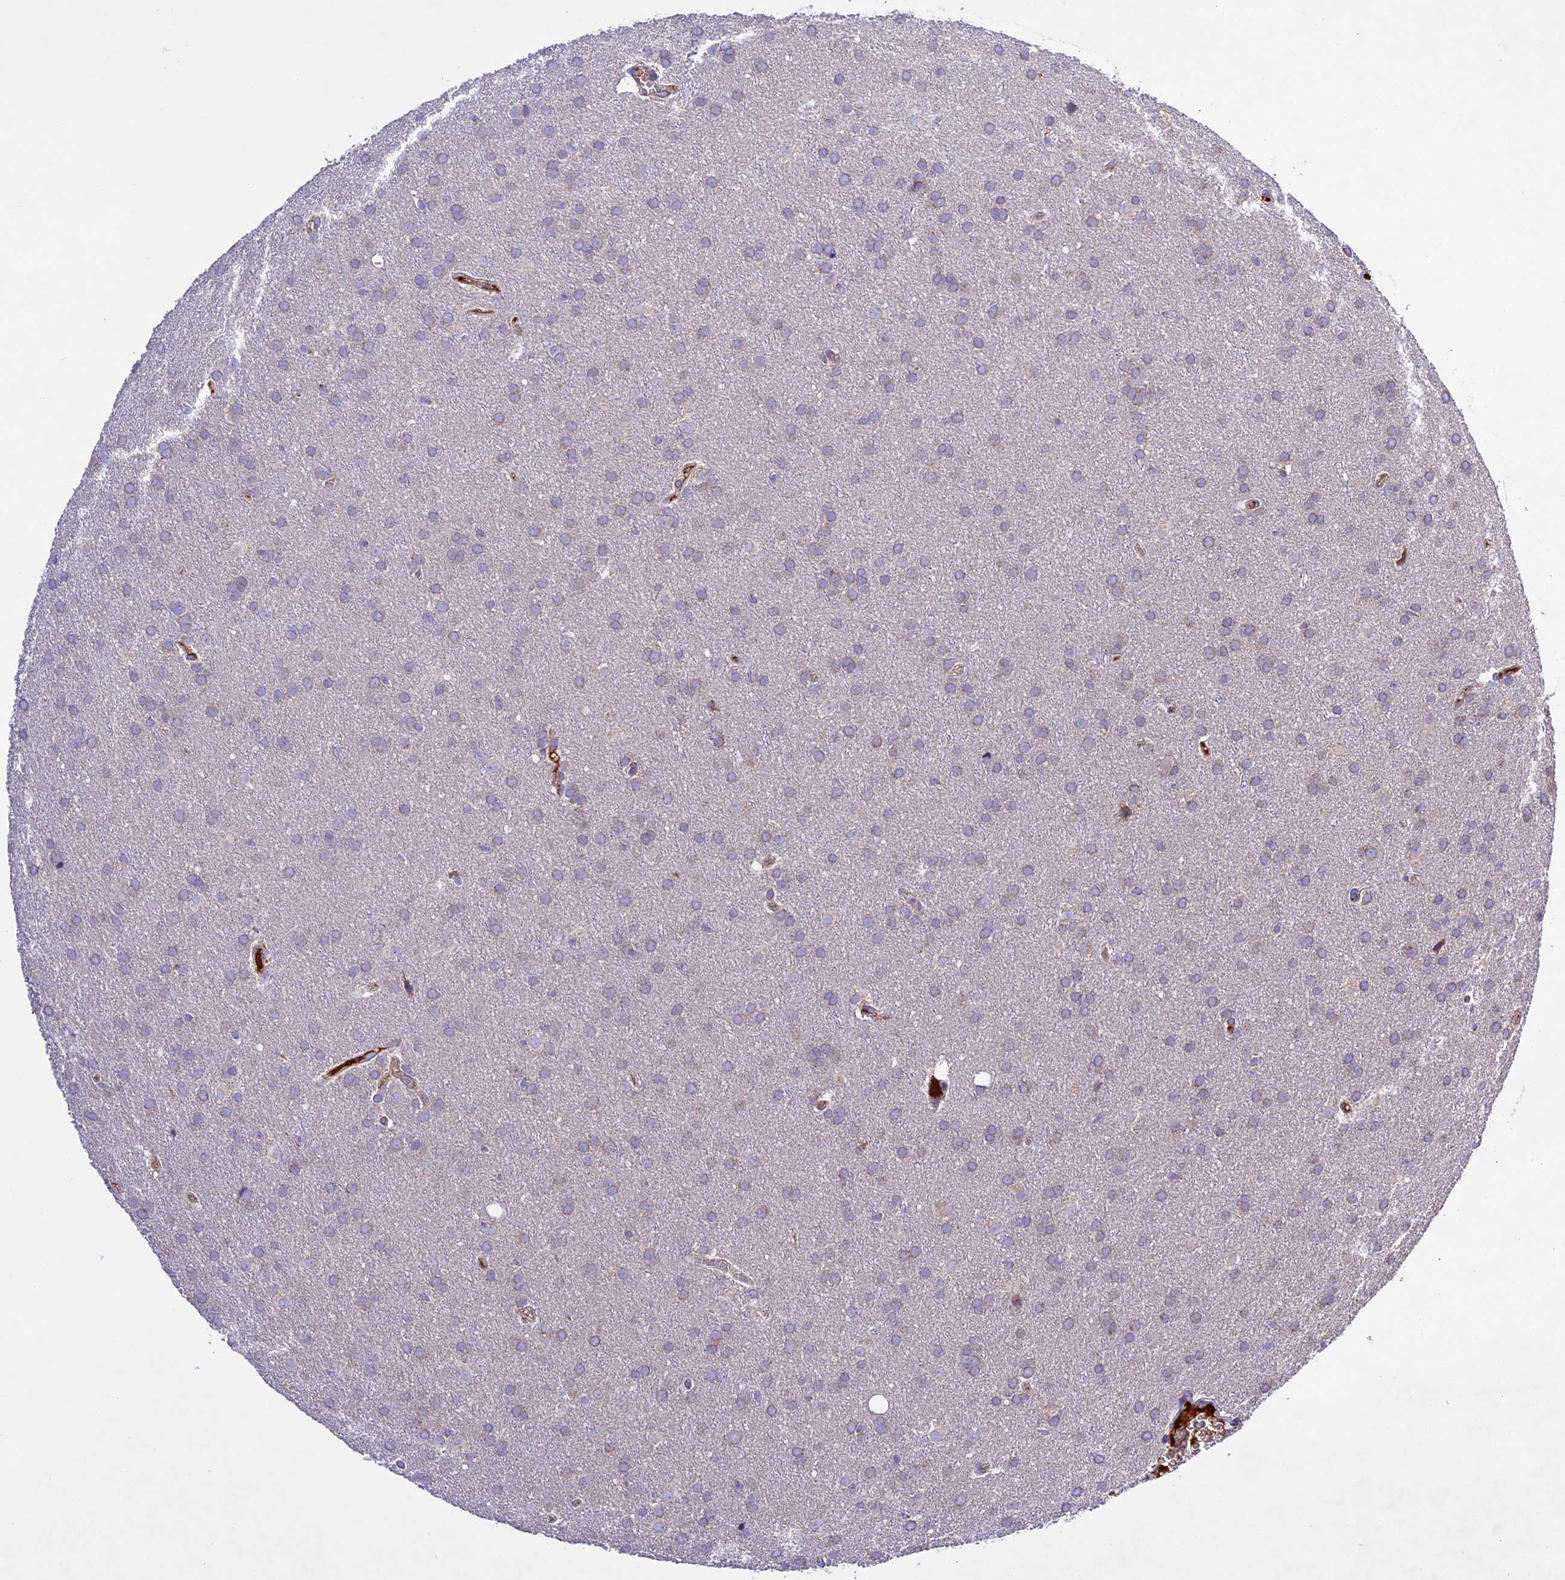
{"staining": {"intensity": "negative", "quantity": "none", "location": "none"}, "tissue": "glioma", "cell_type": "Tumor cells", "image_type": "cancer", "snomed": [{"axis": "morphology", "description": "Glioma, malignant, Low grade"}, {"axis": "topography", "description": "Brain"}], "caption": "Human malignant low-grade glioma stained for a protein using immunohistochemistry exhibits no expression in tumor cells.", "gene": "OCEL1", "patient": {"sex": "female", "age": 32}}